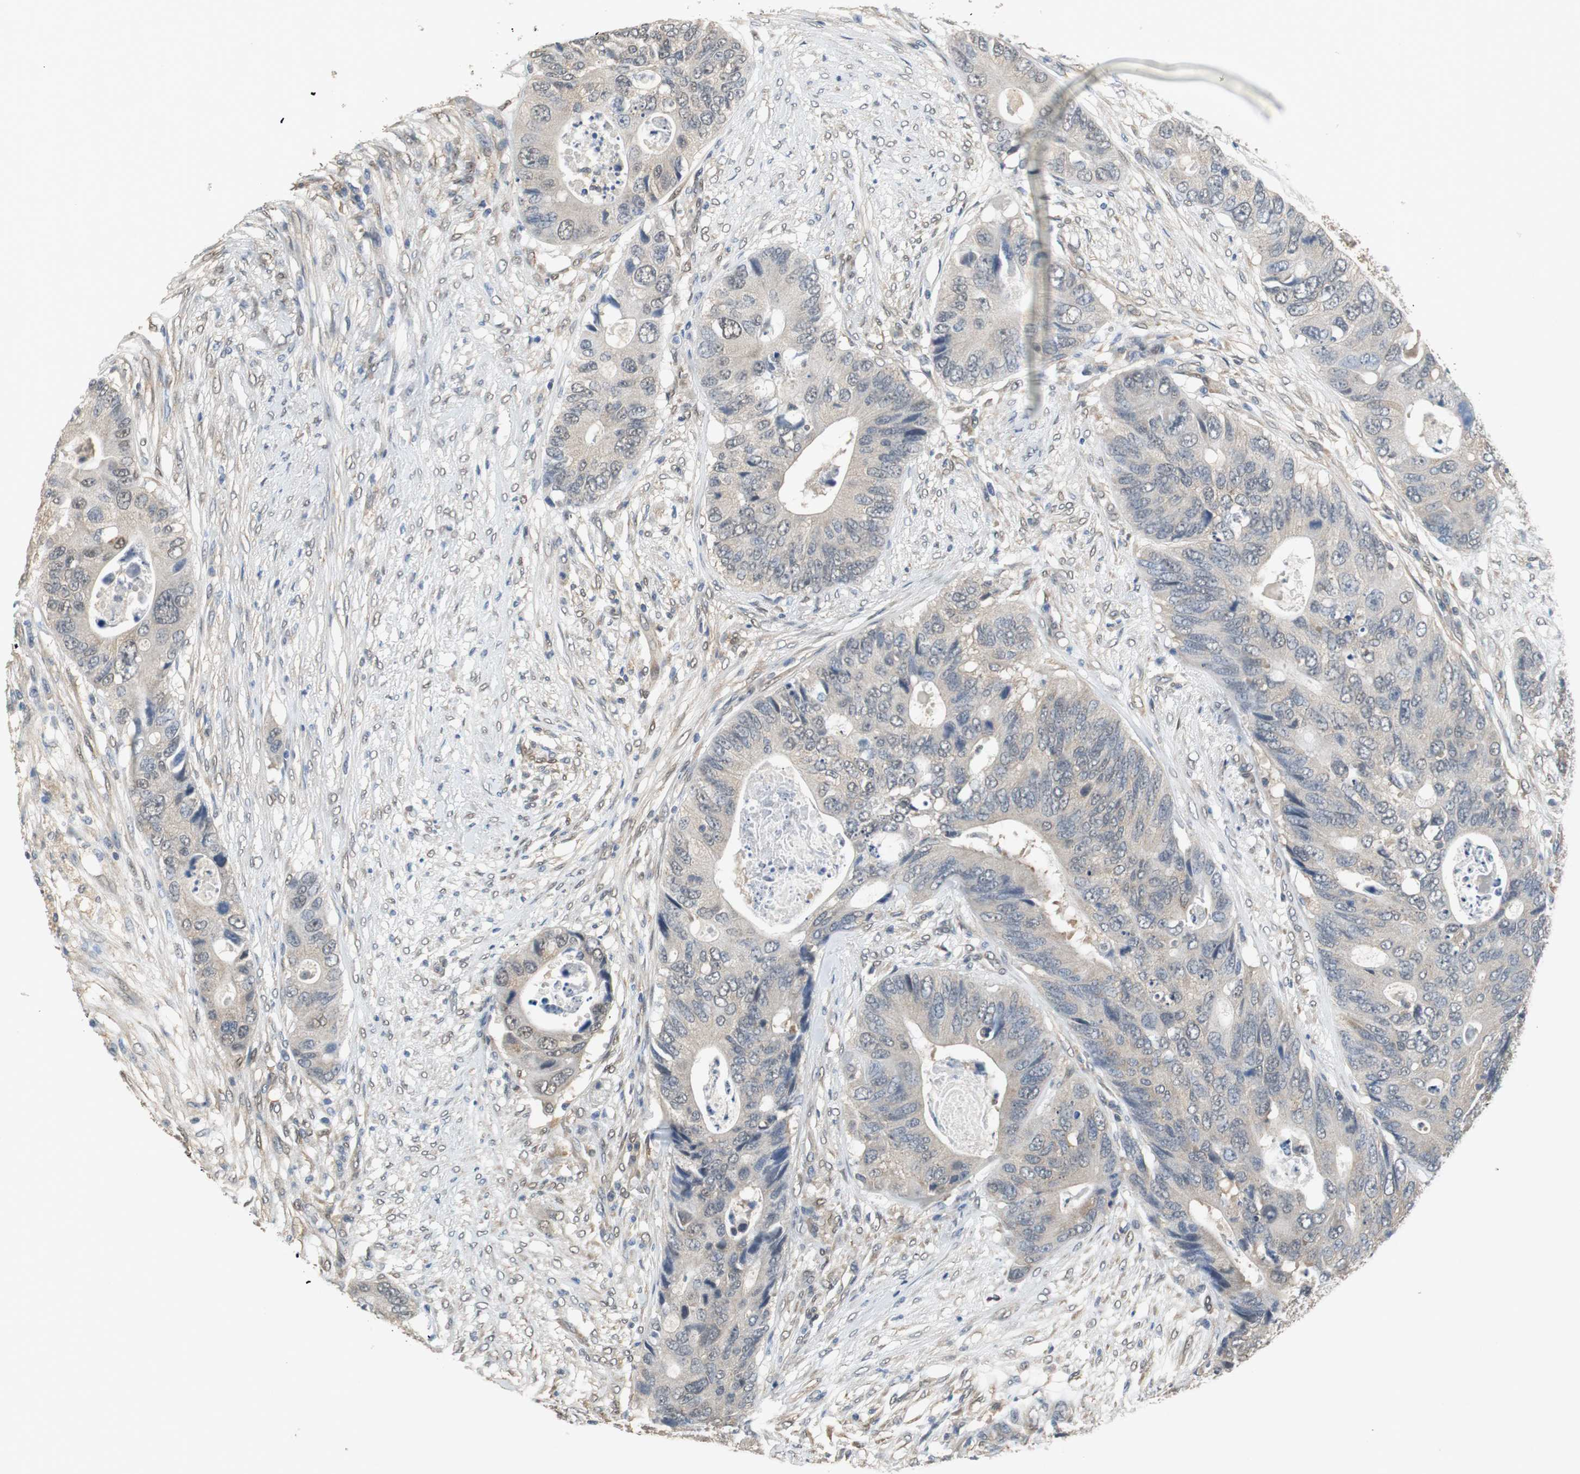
{"staining": {"intensity": "weak", "quantity": ">75%", "location": "cytoplasmic/membranous"}, "tissue": "colorectal cancer", "cell_type": "Tumor cells", "image_type": "cancer", "snomed": [{"axis": "morphology", "description": "Adenocarcinoma, NOS"}, {"axis": "topography", "description": "Colon"}], "caption": "A high-resolution image shows immunohistochemistry (IHC) staining of adenocarcinoma (colorectal), which shows weak cytoplasmic/membranous positivity in about >75% of tumor cells. (DAB IHC, brown staining for protein, blue staining for nuclei).", "gene": "UBQLN2", "patient": {"sex": "male", "age": 71}}